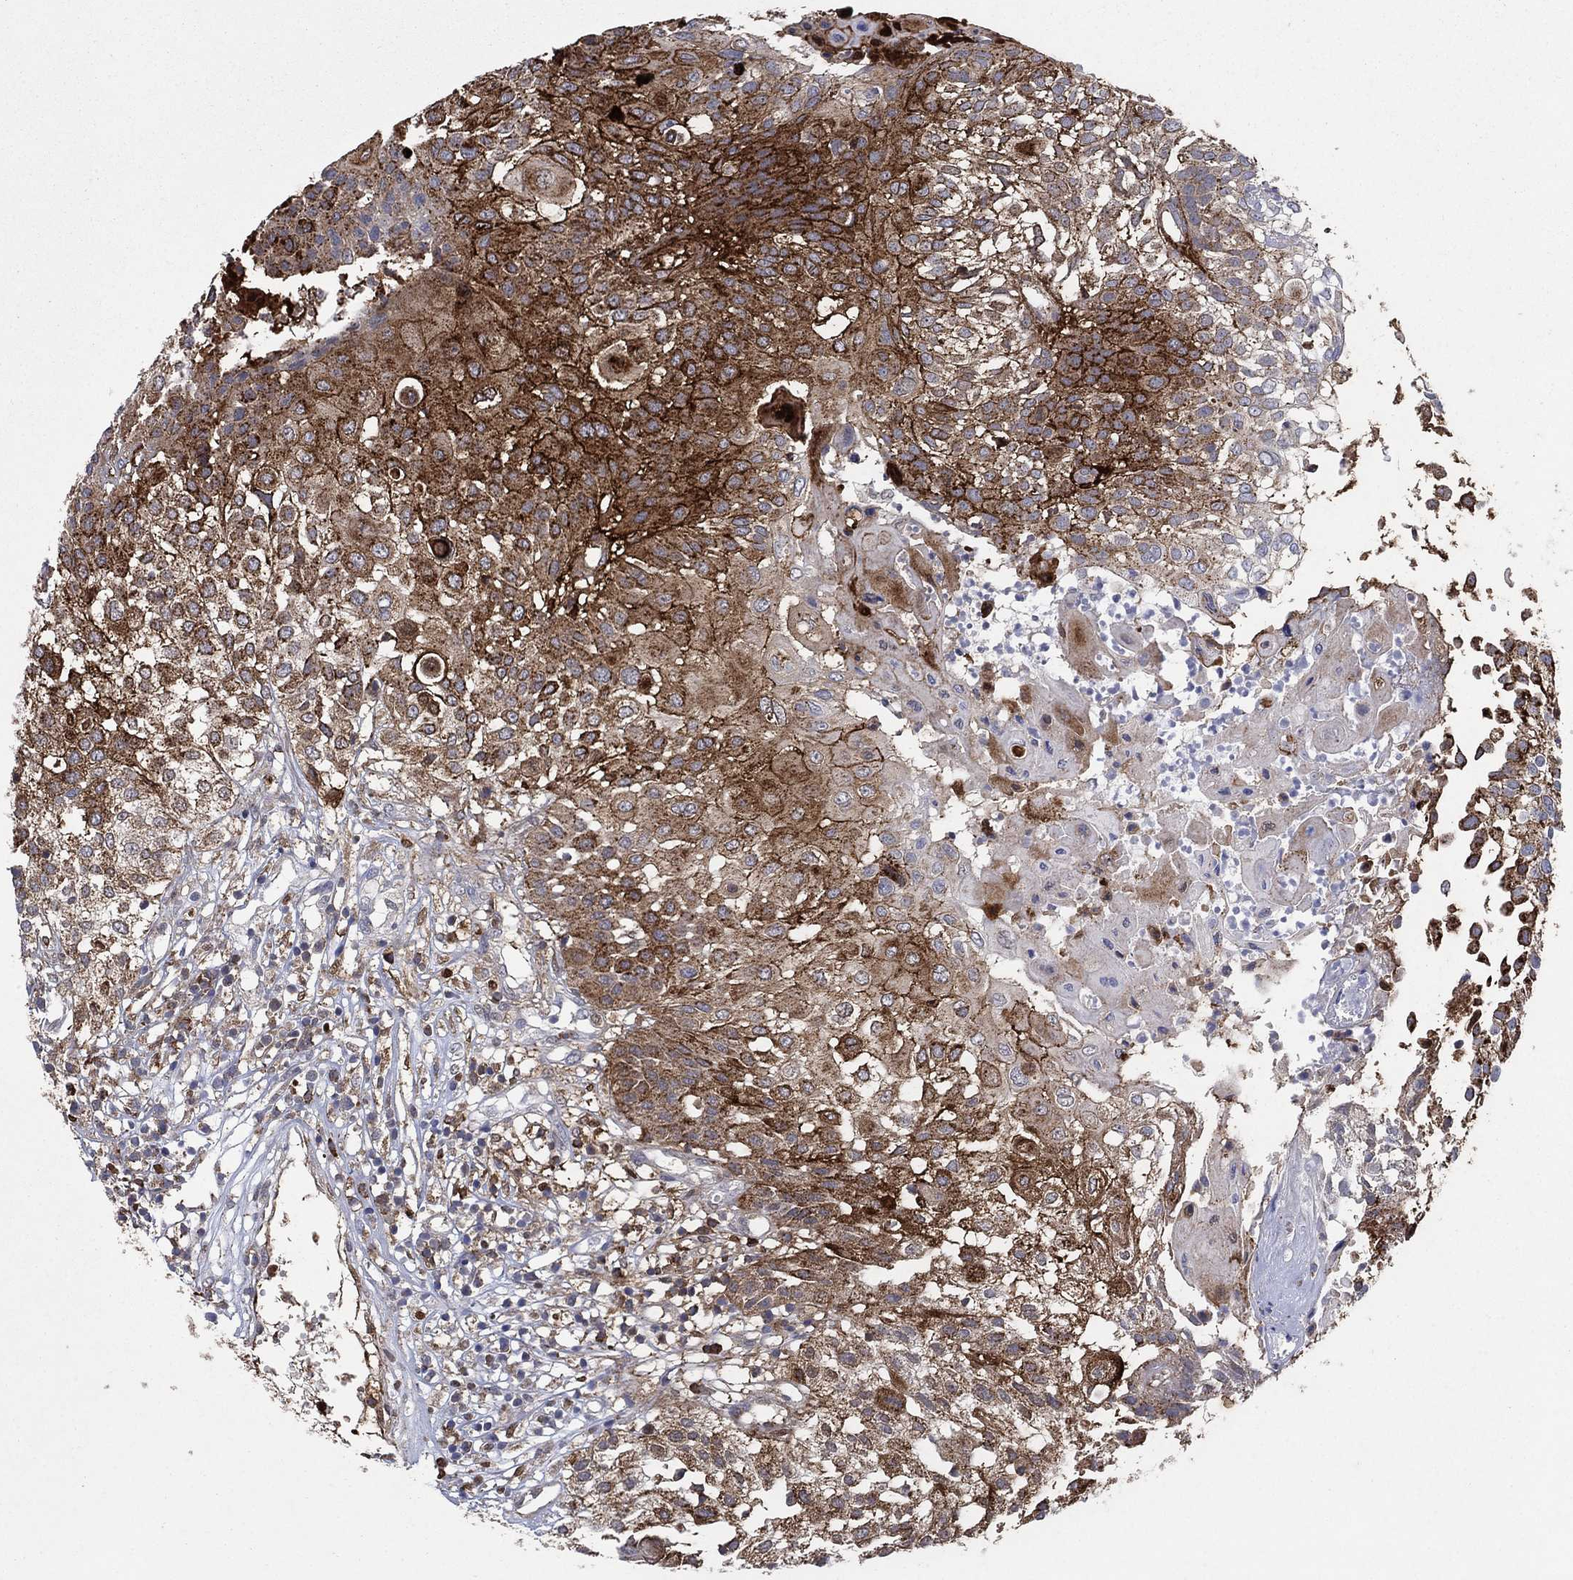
{"staining": {"intensity": "strong", "quantity": "25%-75%", "location": "cytoplasmic/membranous"}, "tissue": "urothelial cancer", "cell_type": "Tumor cells", "image_type": "cancer", "snomed": [{"axis": "morphology", "description": "Urothelial carcinoma, High grade"}, {"axis": "topography", "description": "Urinary bladder"}], "caption": "Immunohistochemical staining of human urothelial cancer exhibits strong cytoplasmic/membranous protein expression in approximately 25%-75% of tumor cells. The staining was performed using DAB (3,3'-diaminobenzidine), with brown indicating positive protein expression. Nuclei are stained blue with hematoxylin.", "gene": "SDC1", "patient": {"sex": "female", "age": 79}}